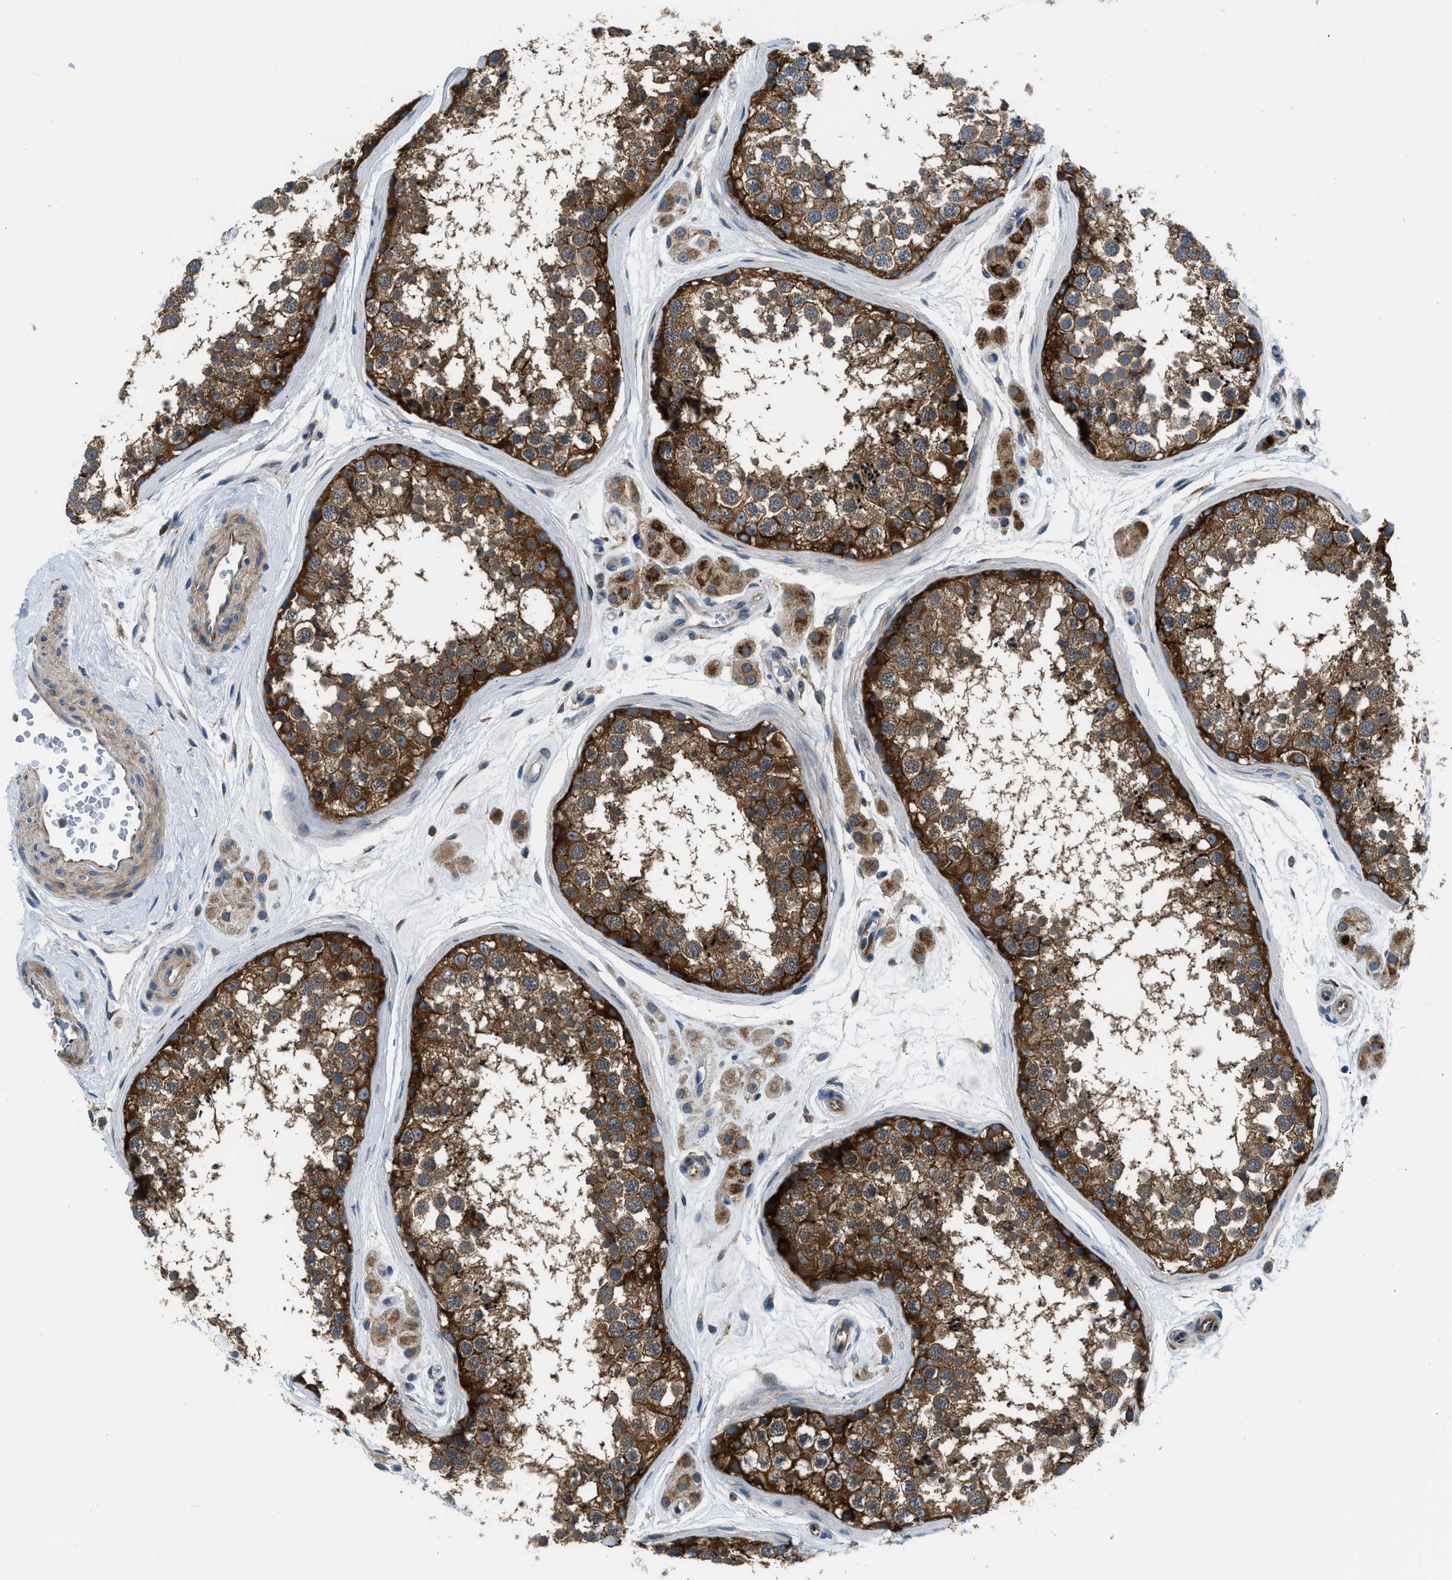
{"staining": {"intensity": "strong", "quantity": ">75%", "location": "cytoplasmic/membranous"}, "tissue": "testis", "cell_type": "Cells in seminiferous ducts", "image_type": "normal", "snomed": [{"axis": "morphology", "description": "Normal tissue, NOS"}, {"axis": "topography", "description": "Testis"}], "caption": "Brown immunohistochemical staining in unremarkable testis reveals strong cytoplasmic/membranous positivity in about >75% of cells in seminiferous ducts.", "gene": "LPIN2", "patient": {"sex": "male", "age": 56}}